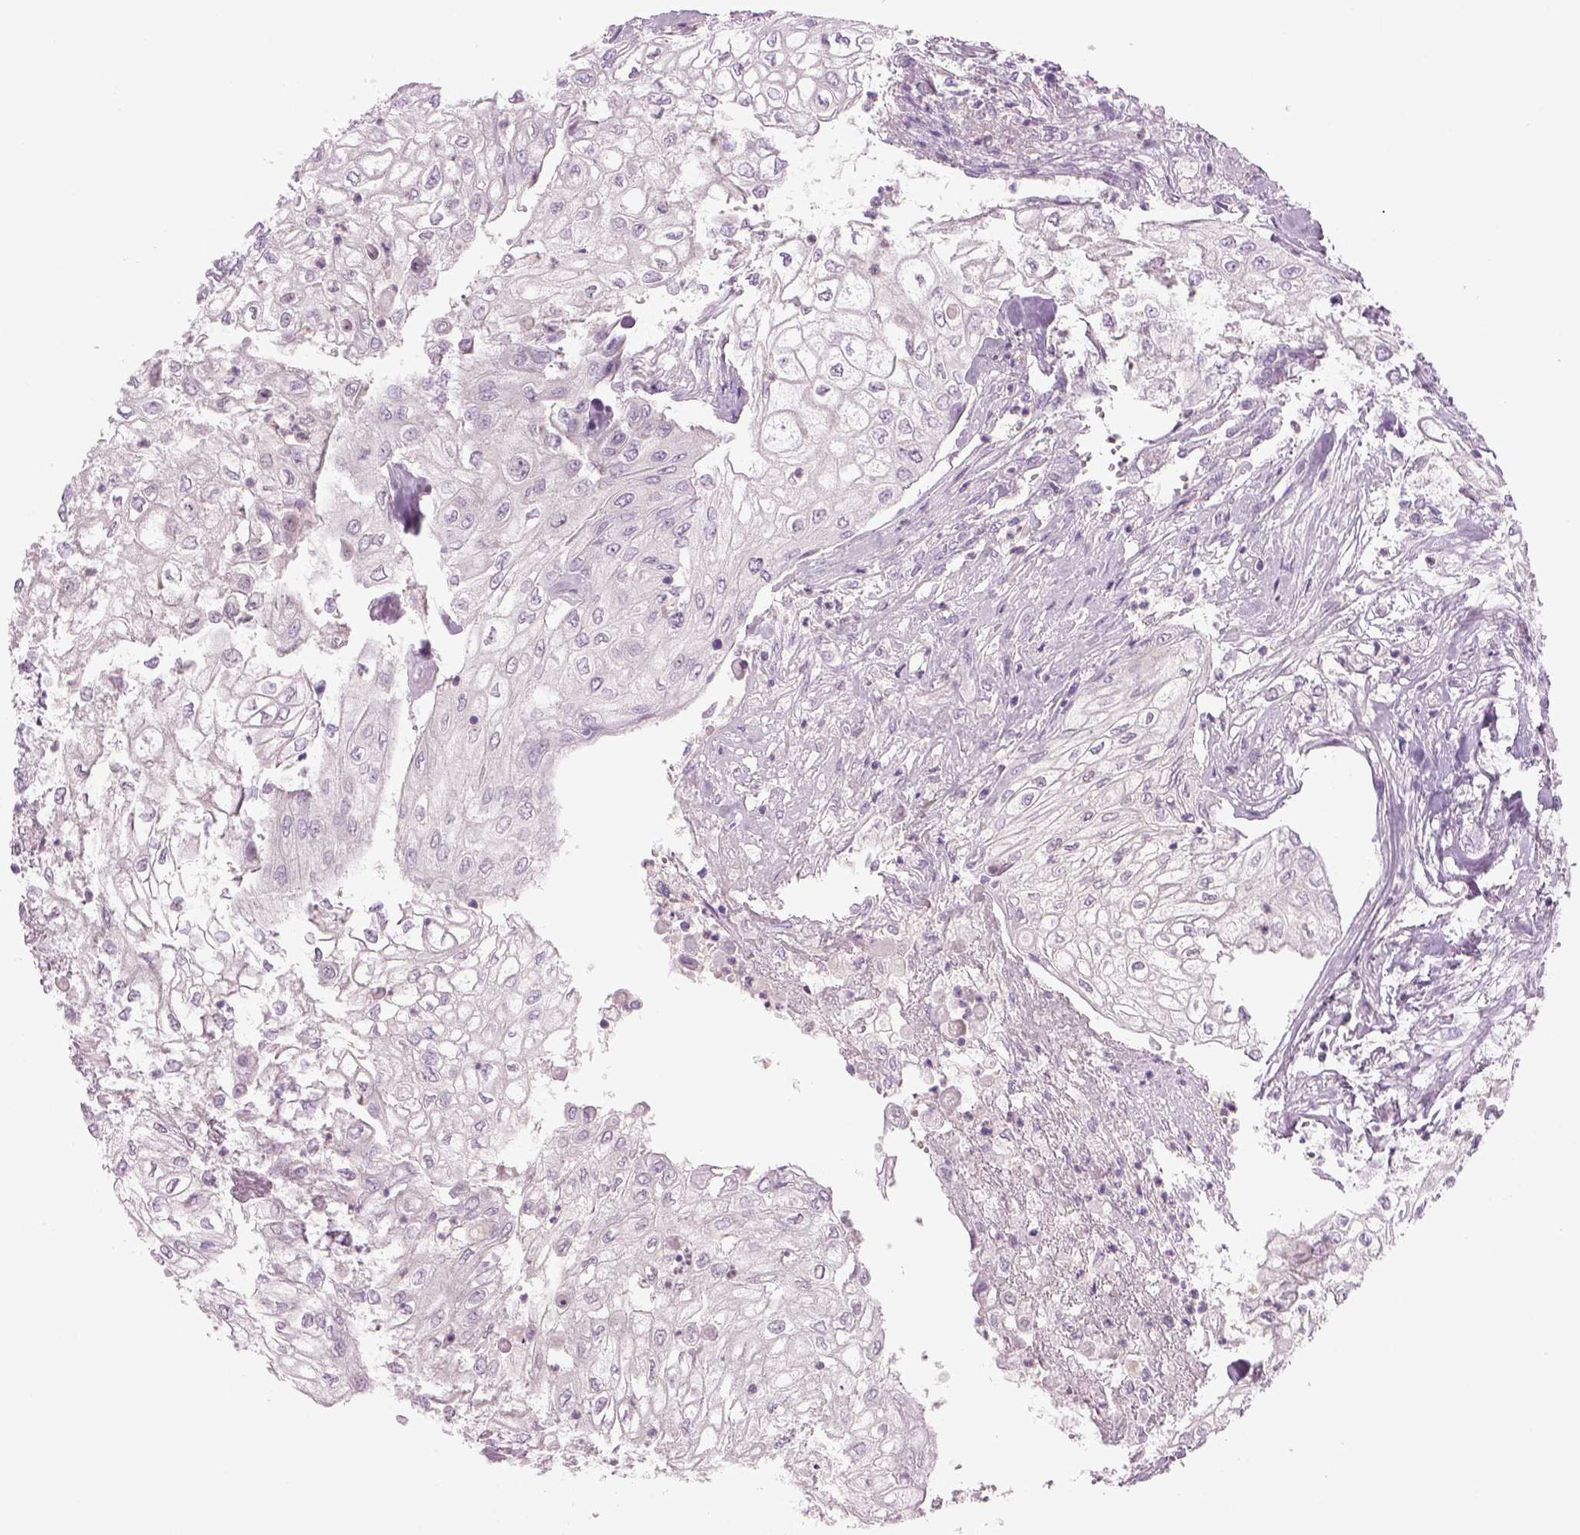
{"staining": {"intensity": "negative", "quantity": "none", "location": "none"}, "tissue": "urothelial cancer", "cell_type": "Tumor cells", "image_type": "cancer", "snomed": [{"axis": "morphology", "description": "Urothelial carcinoma, High grade"}, {"axis": "topography", "description": "Urinary bladder"}], "caption": "This image is of urothelial cancer stained with IHC to label a protein in brown with the nuclei are counter-stained blue. There is no positivity in tumor cells. The staining is performed using DAB (3,3'-diaminobenzidine) brown chromogen with nuclei counter-stained in using hematoxylin.", "gene": "MDH1B", "patient": {"sex": "male", "age": 62}}